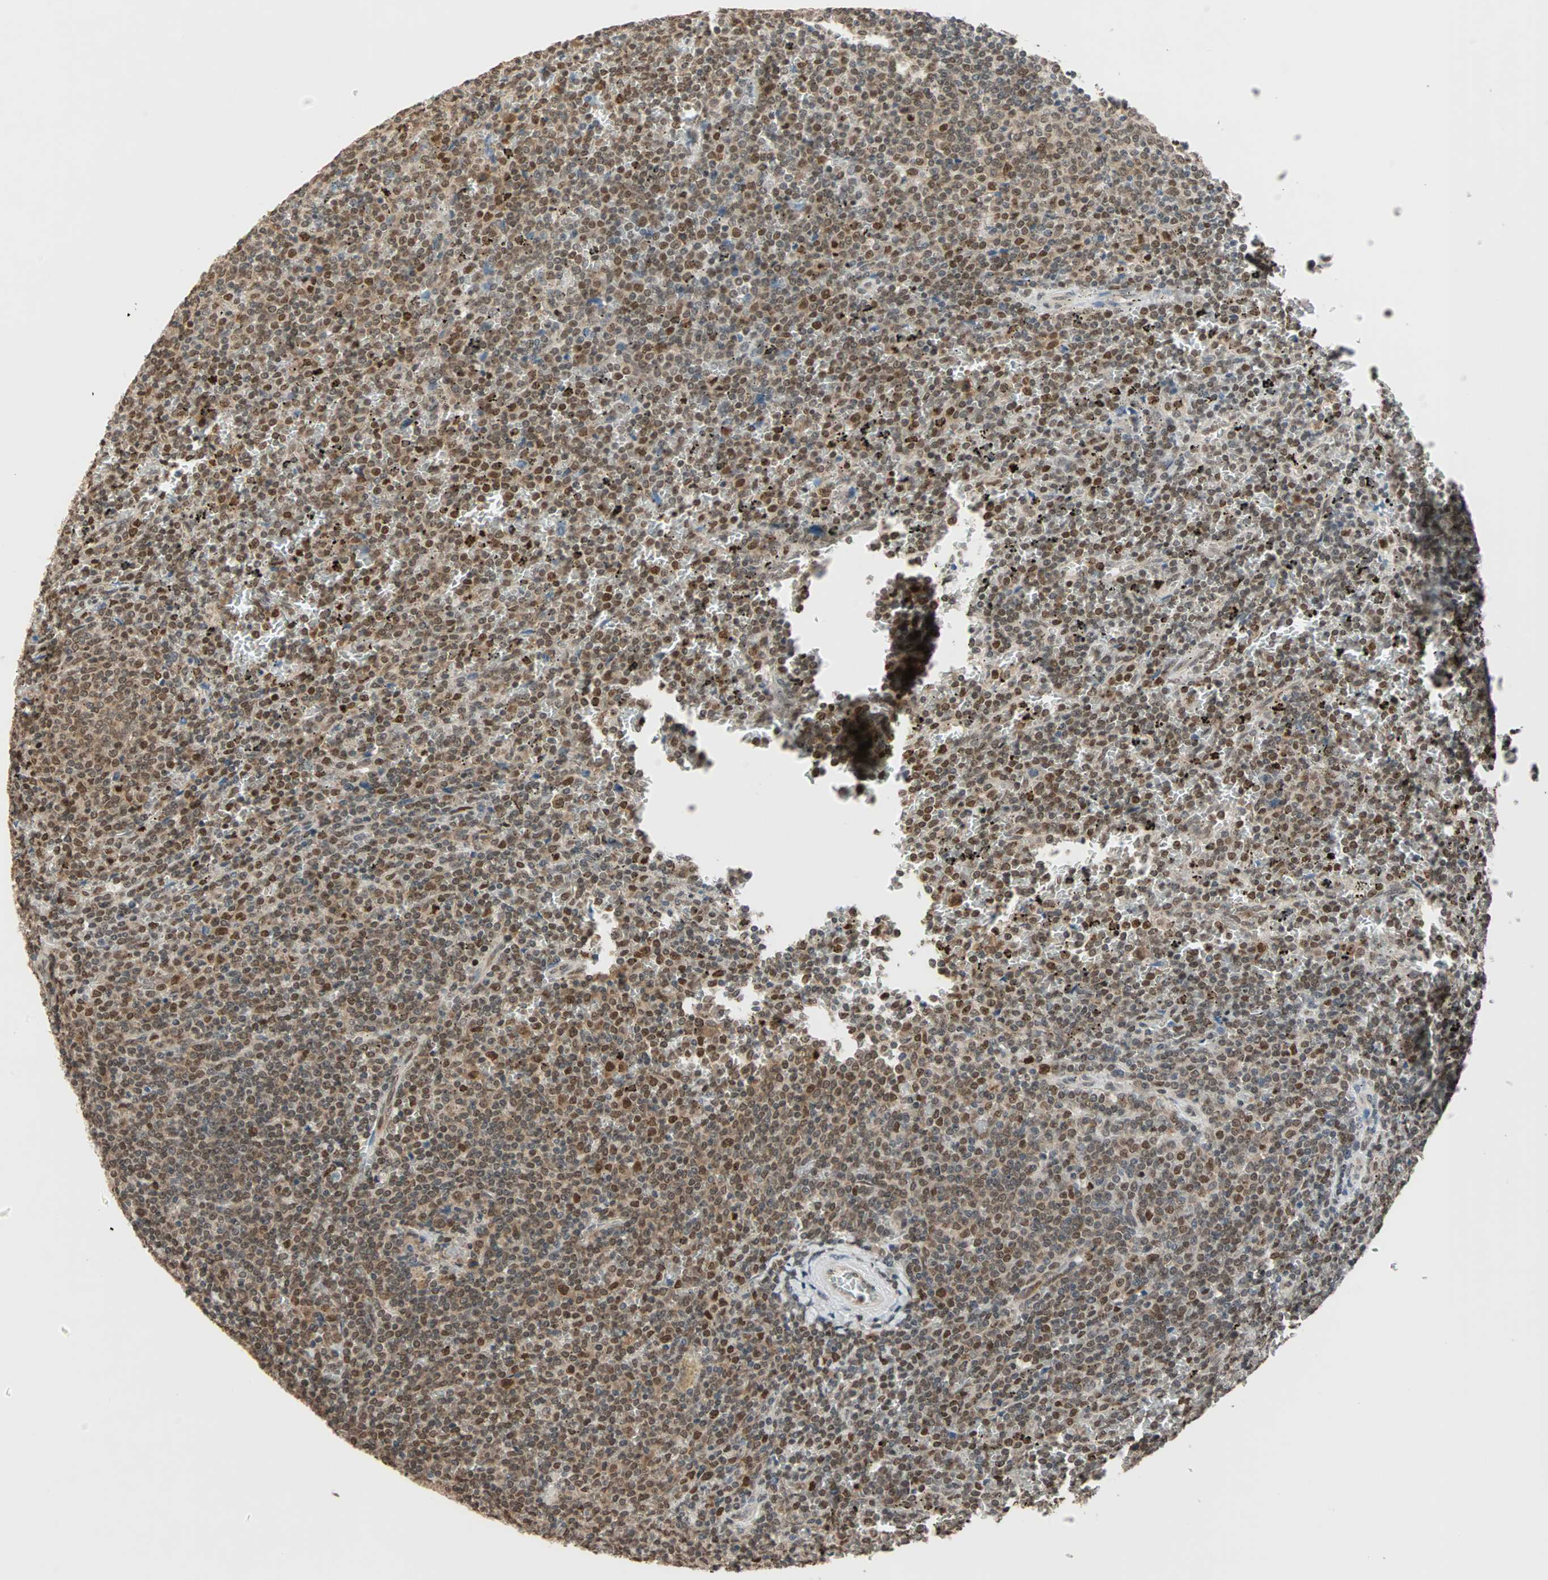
{"staining": {"intensity": "strong", "quantity": ">75%", "location": "nuclear"}, "tissue": "lymphoma", "cell_type": "Tumor cells", "image_type": "cancer", "snomed": [{"axis": "morphology", "description": "Malignant lymphoma, non-Hodgkin's type, Low grade"}, {"axis": "topography", "description": "Spleen"}], "caption": "An image of human lymphoma stained for a protein demonstrates strong nuclear brown staining in tumor cells.", "gene": "DAZAP1", "patient": {"sex": "female", "age": 77}}